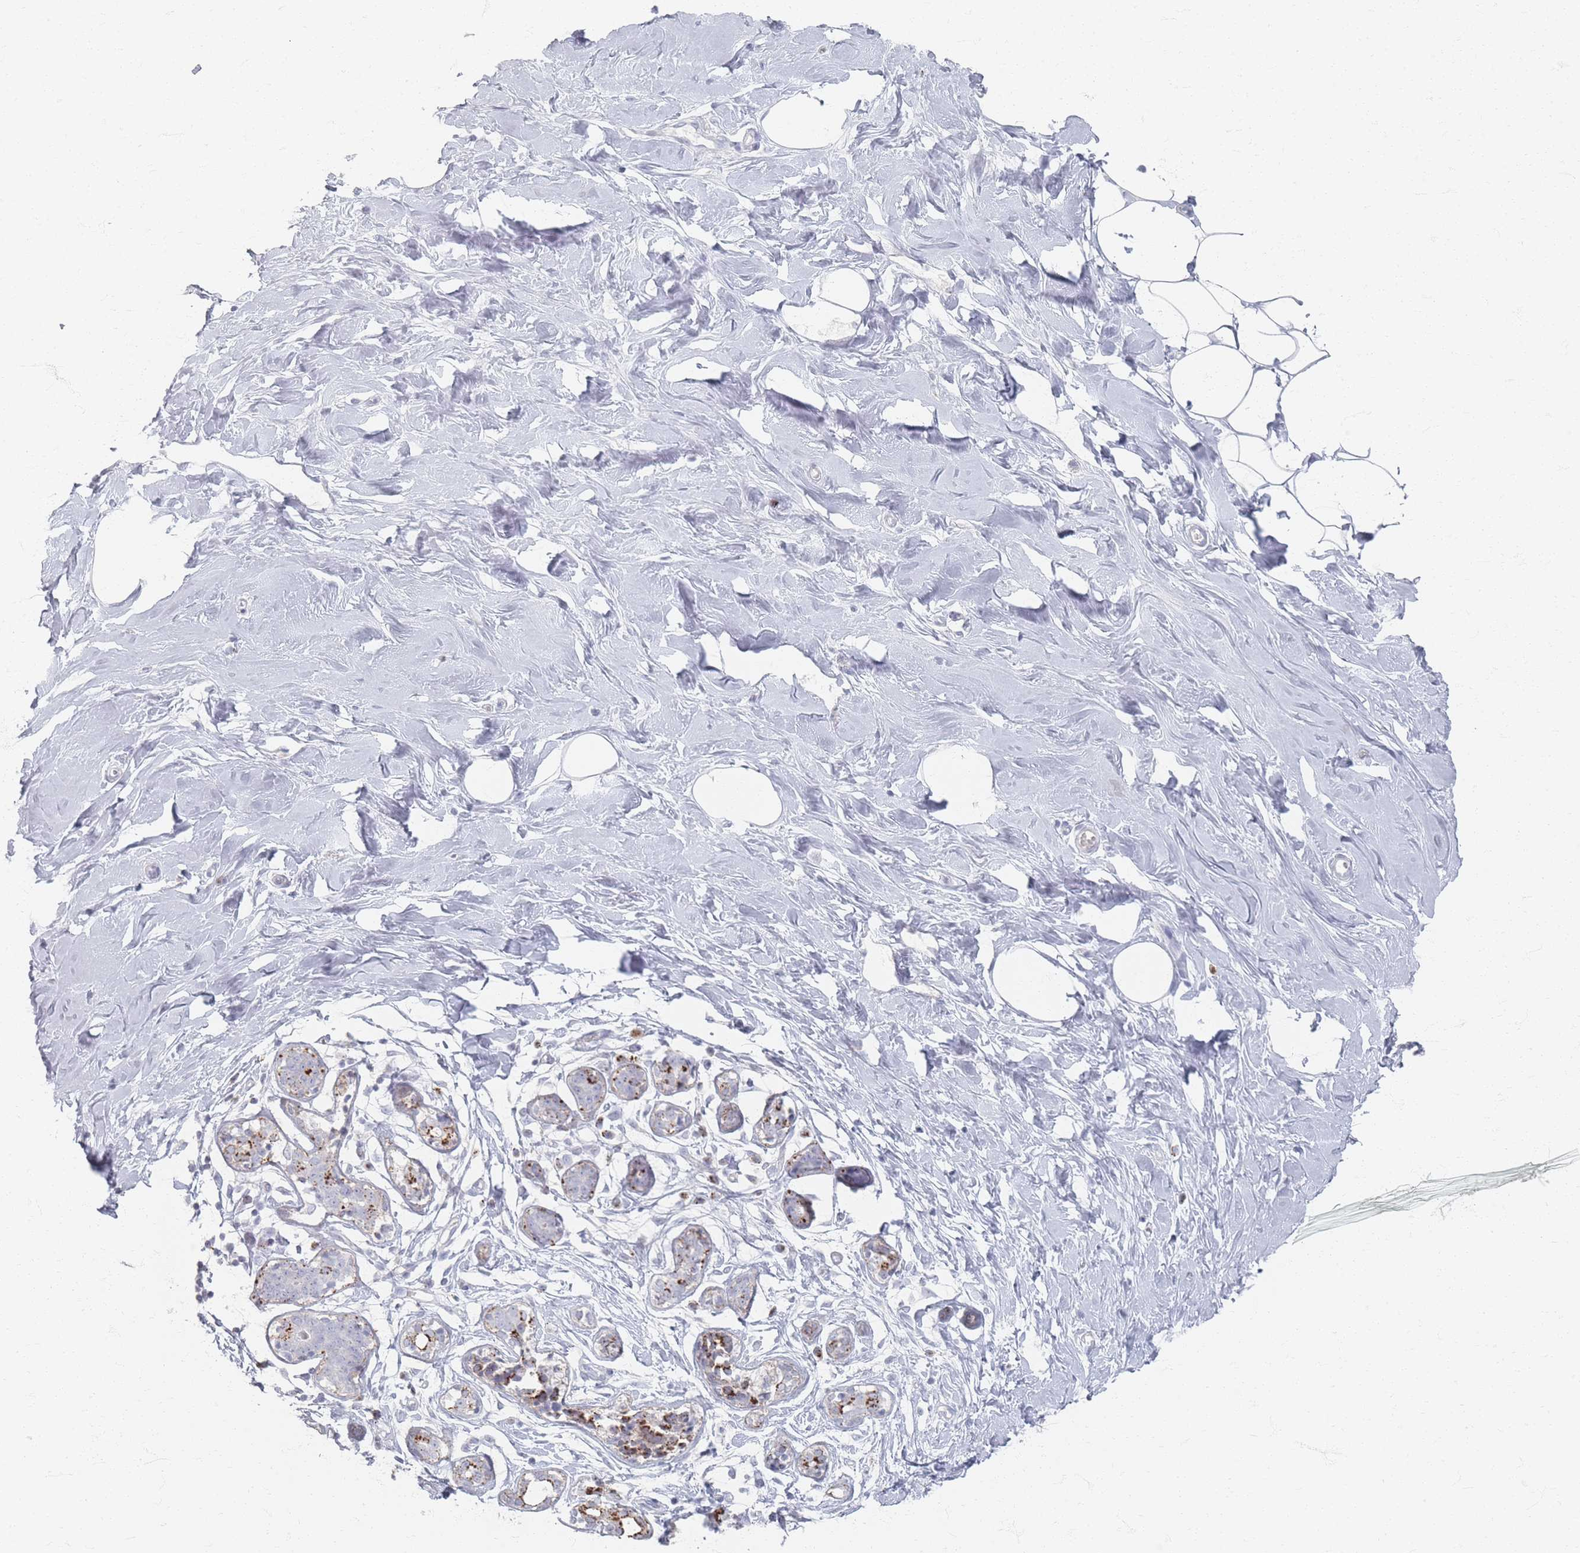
{"staining": {"intensity": "negative", "quantity": "none", "location": "none"}, "tissue": "breast", "cell_type": "Adipocytes", "image_type": "normal", "snomed": [{"axis": "morphology", "description": "Normal tissue, NOS"}, {"axis": "topography", "description": "Breast"}], "caption": "IHC image of unremarkable breast stained for a protein (brown), which shows no positivity in adipocytes. The staining is performed using DAB (3,3'-diaminobenzidine) brown chromogen with nuclei counter-stained in using hematoxylin.", "gene": "ENSG00000251357", "patient": {"sex": "female", "age": 27}}